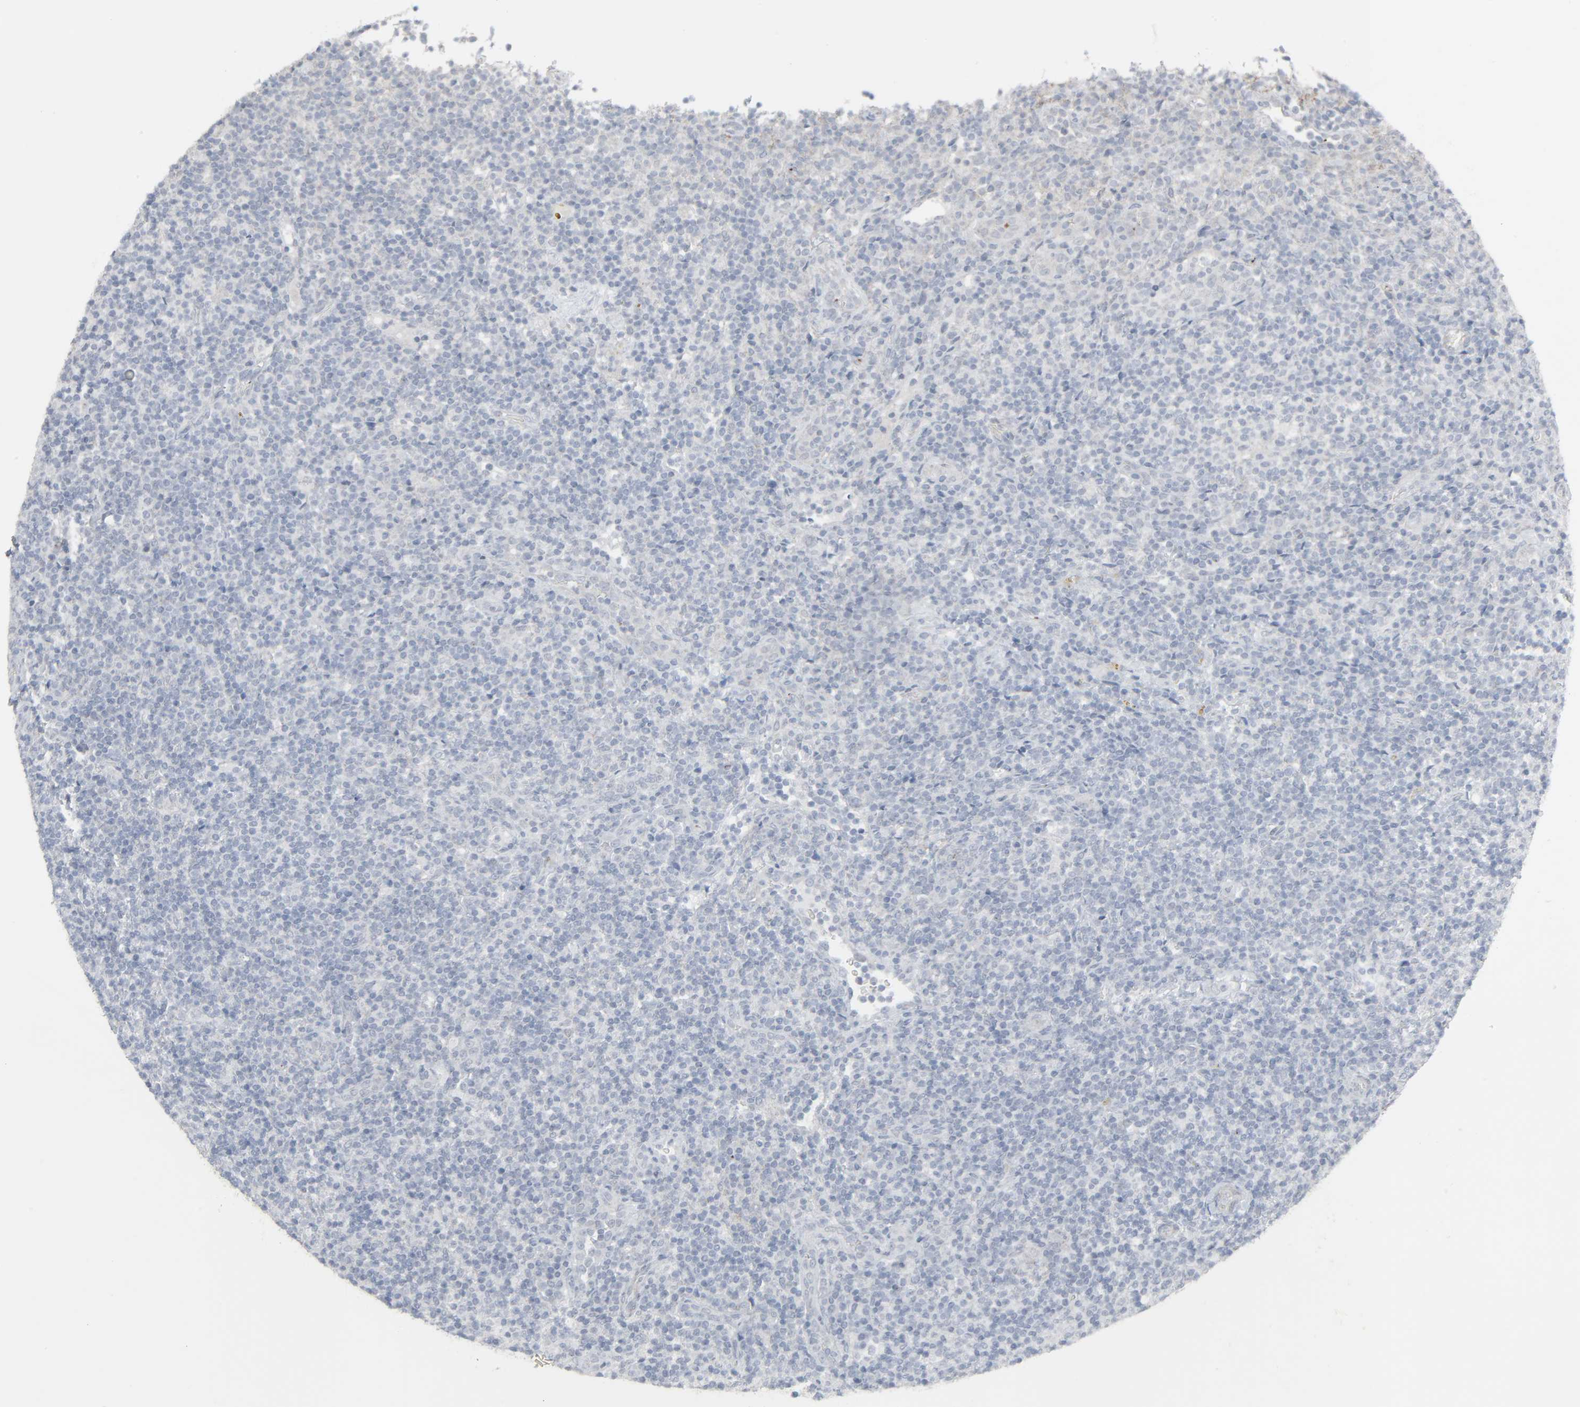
{"staining": {"intensity": "negative", "quantity": "none", "location": "none"}, "tissue": "lymphoma", "cell_type": "Tumor cells", "image_type": "cancer", "snomed": [{"axis": "morphology", "description": "Malignant lymphoma, non-Hodgkin's type, Low grade"}, {"axis": "topography", "description": "Lymph node"}], "caption": "Tumor cells are negative for brown protein staining in lymphoma. The staining was performed using DAB to visualize the protein expression in brown, while the nuclei were stained in blue with hematoxylin (Magnification: 20x).", "gene": "NEUROD1", "patient": {"sex": "female", "age": 76}}